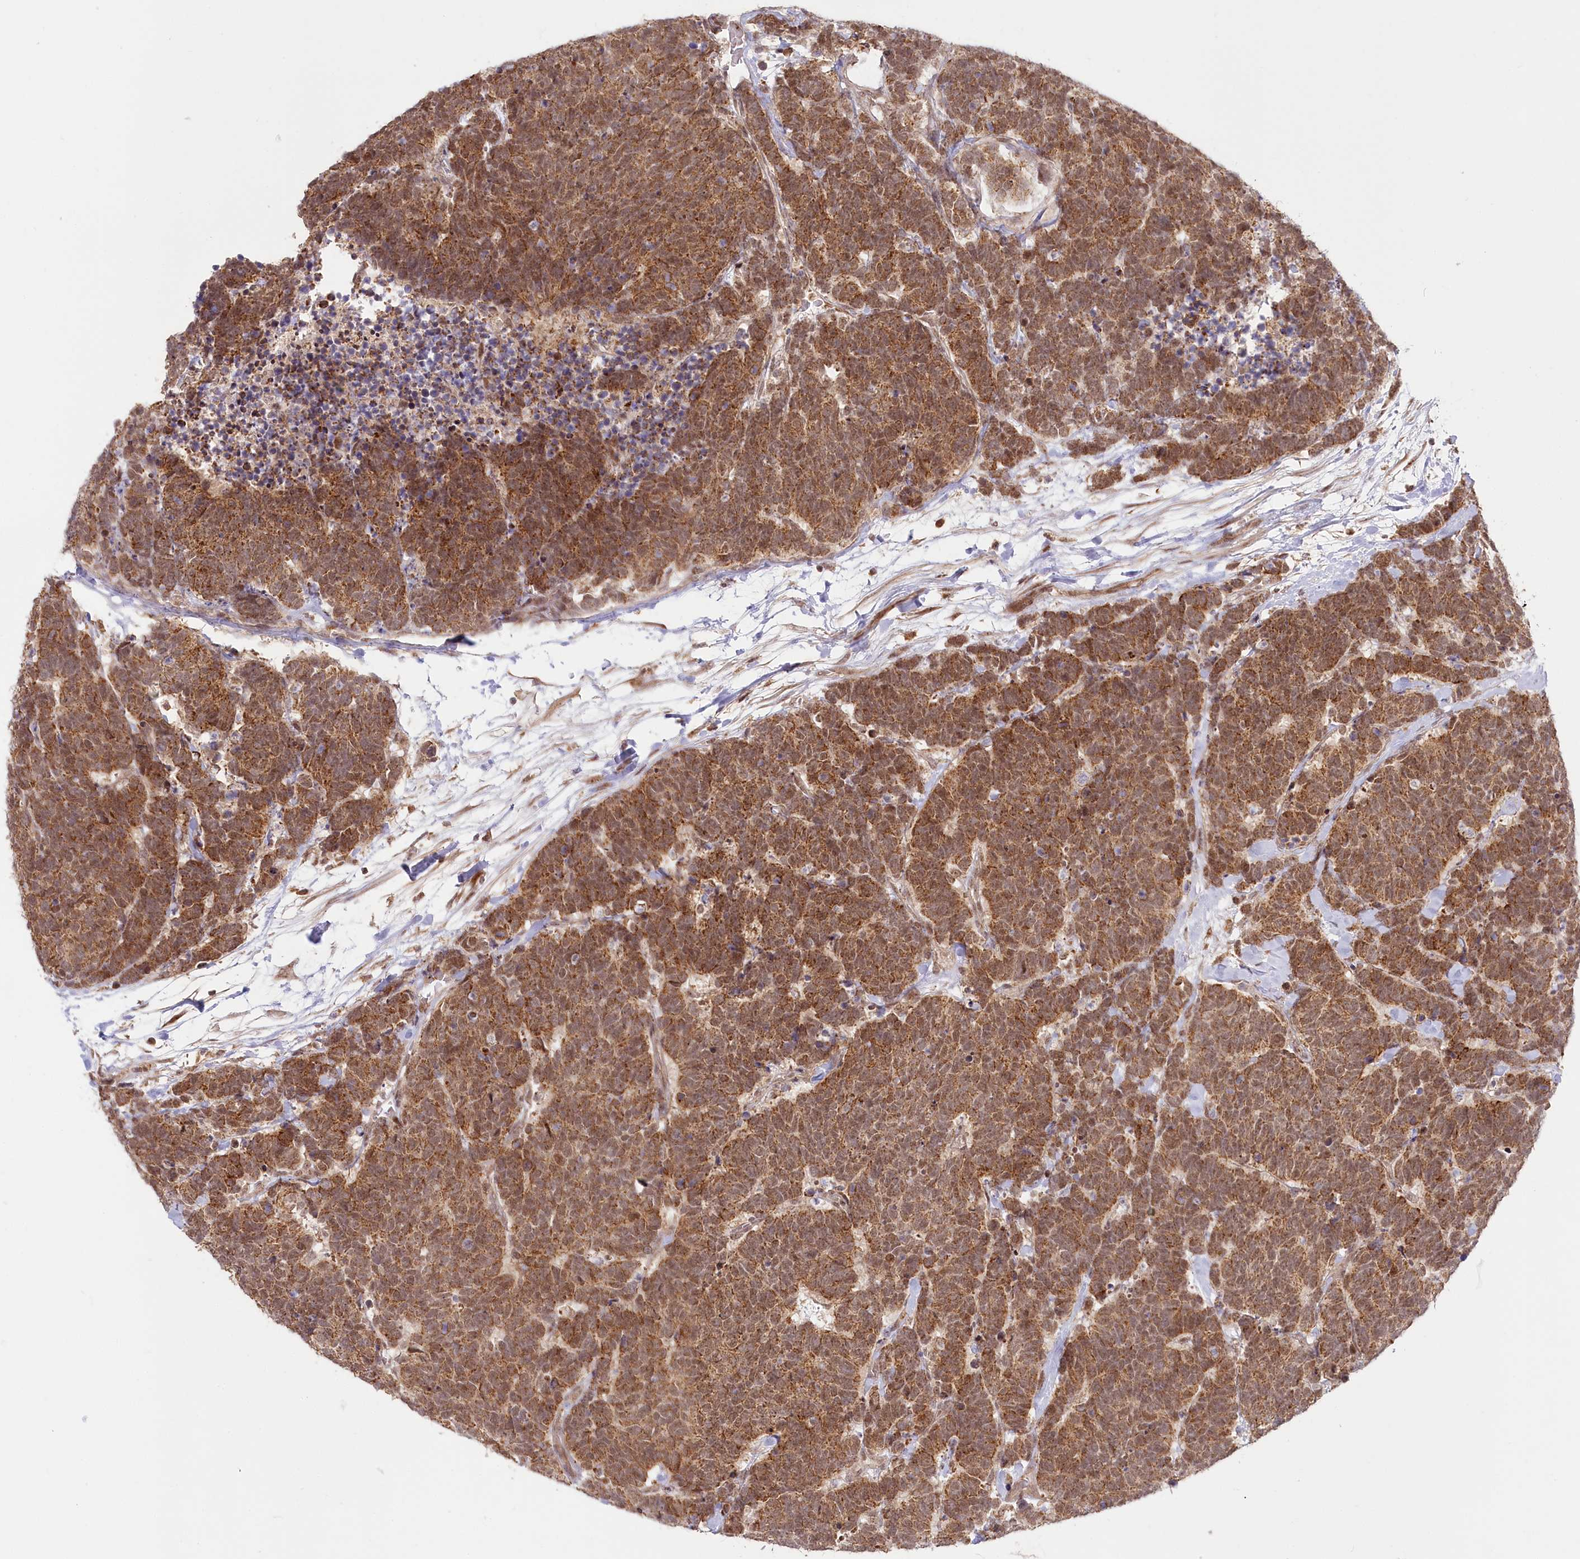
{"staining": {"intensity": "moderate", "quantity": ">75%", "location": "cytoplasmic/membranous"}, "tissue": "carcinoid", "cell_type": "Tumor cells", "image_type": "cancer", "snomed": [{"axis": "morphology", "description": "Carcinoma, NOS"}, {"axis": "morphology", "description": "Carcinoid, malignant, NOS"}, {"axis": "topography", "description": "Urinary bladder"}], "caption": "Carcinoma stained with DAB (3,3'-diaminobenzidine) IHC shows medium levels of moderate cytoplasmic/membranous expression in approximately >75% of tumor cells.", "gene": "RTN4IP1", "patient": {"sex": "male", "age": 57}}